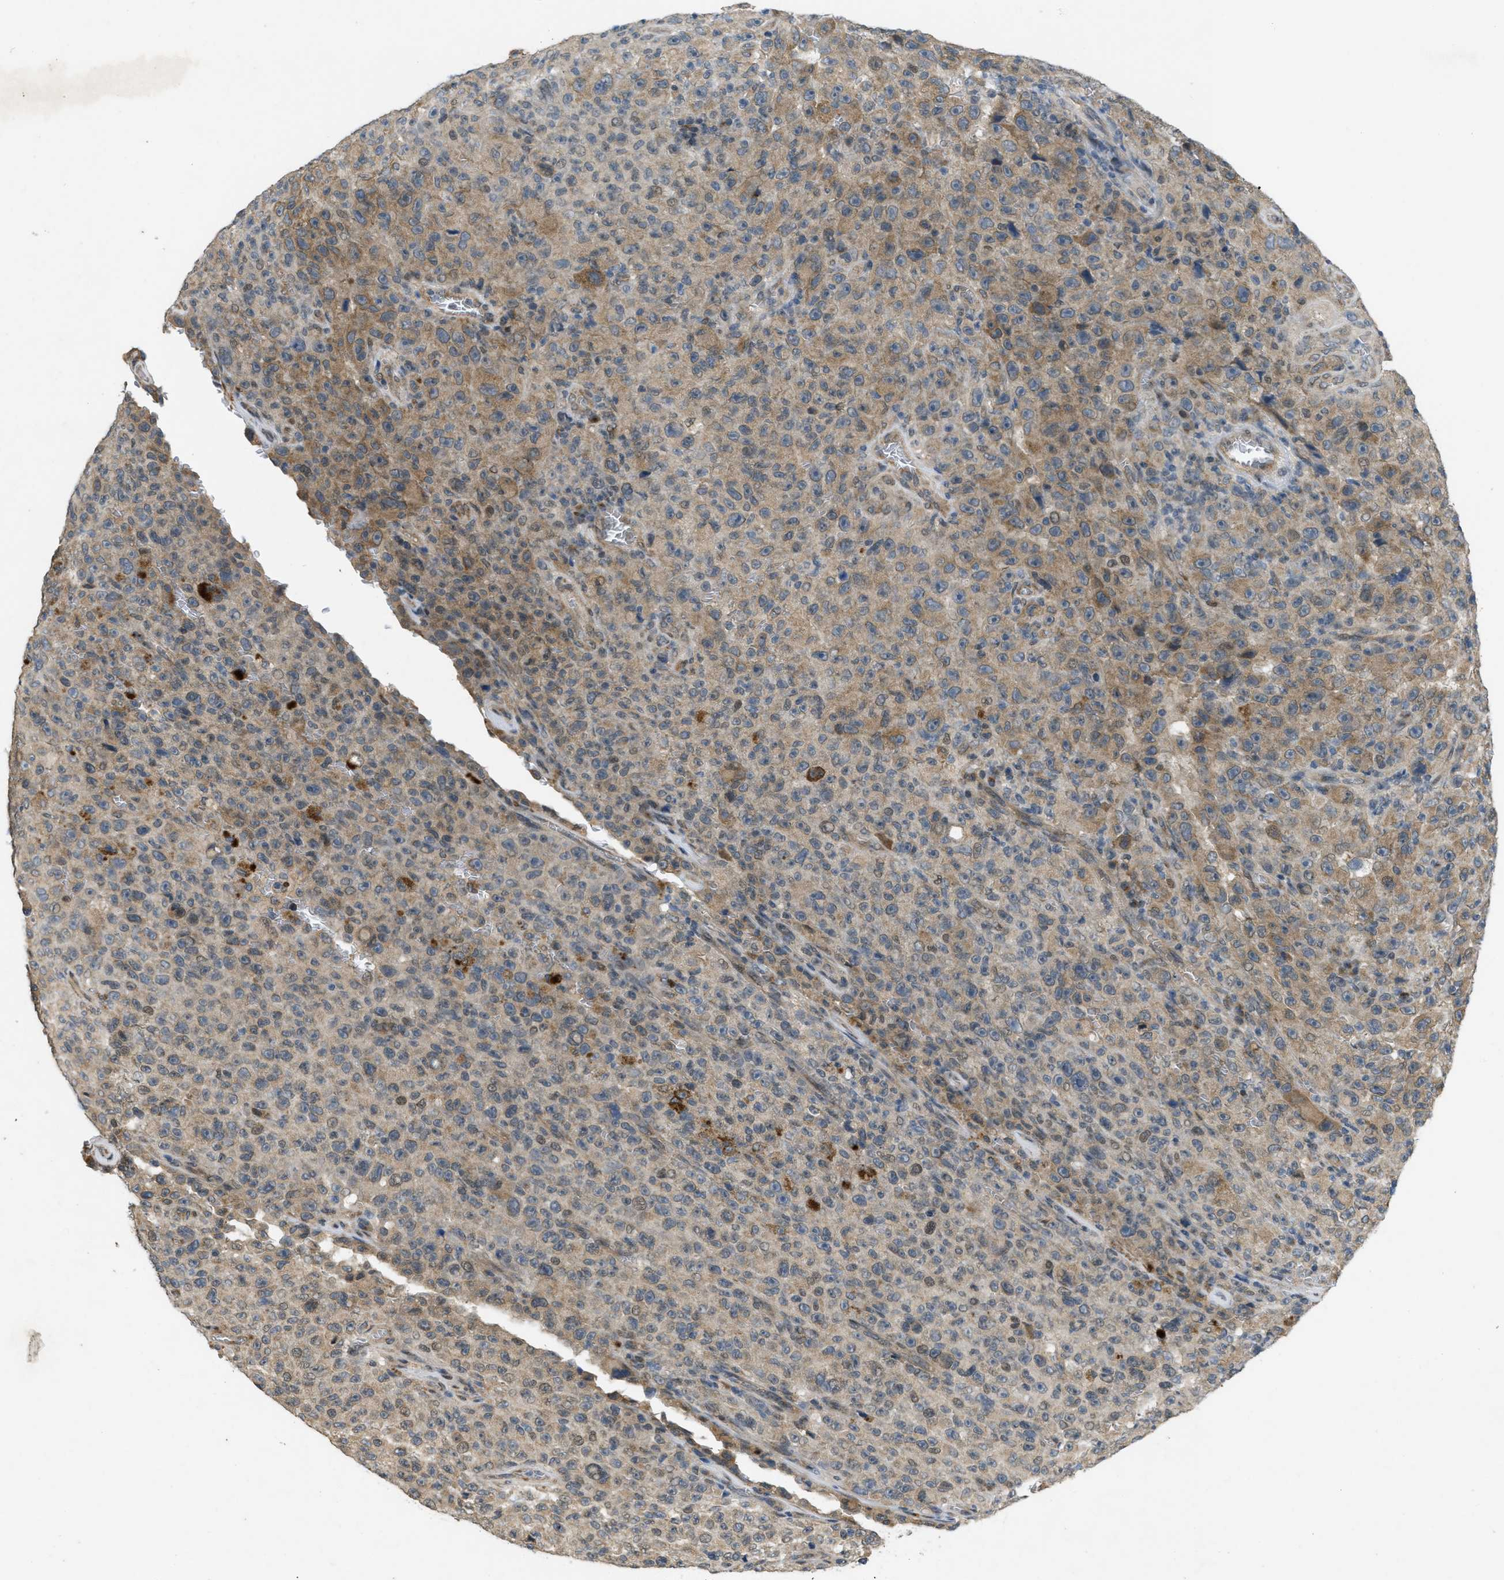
{"staining": {"intensity": "moderate", "quantity": "25%-75%", "location": "cytoplasmic/membranous"}, "tissue": "melanoma", "cell_type": "Tumor cells", "image_type": "cancer", "snomed": [{"axis": "morphology", "description": "Malignant melanoma, NOS"}, {"axis": "topography", "description": "Skin"}], "caption": "Immunohistochemical staining of malignant melanoma displays medium levels of moderate cytoplasmic/membranous expression in approximately 25%-75% of tumor cells.", "gene": "IFNLR1", "patient": {"sex": "female", "age": 82}}